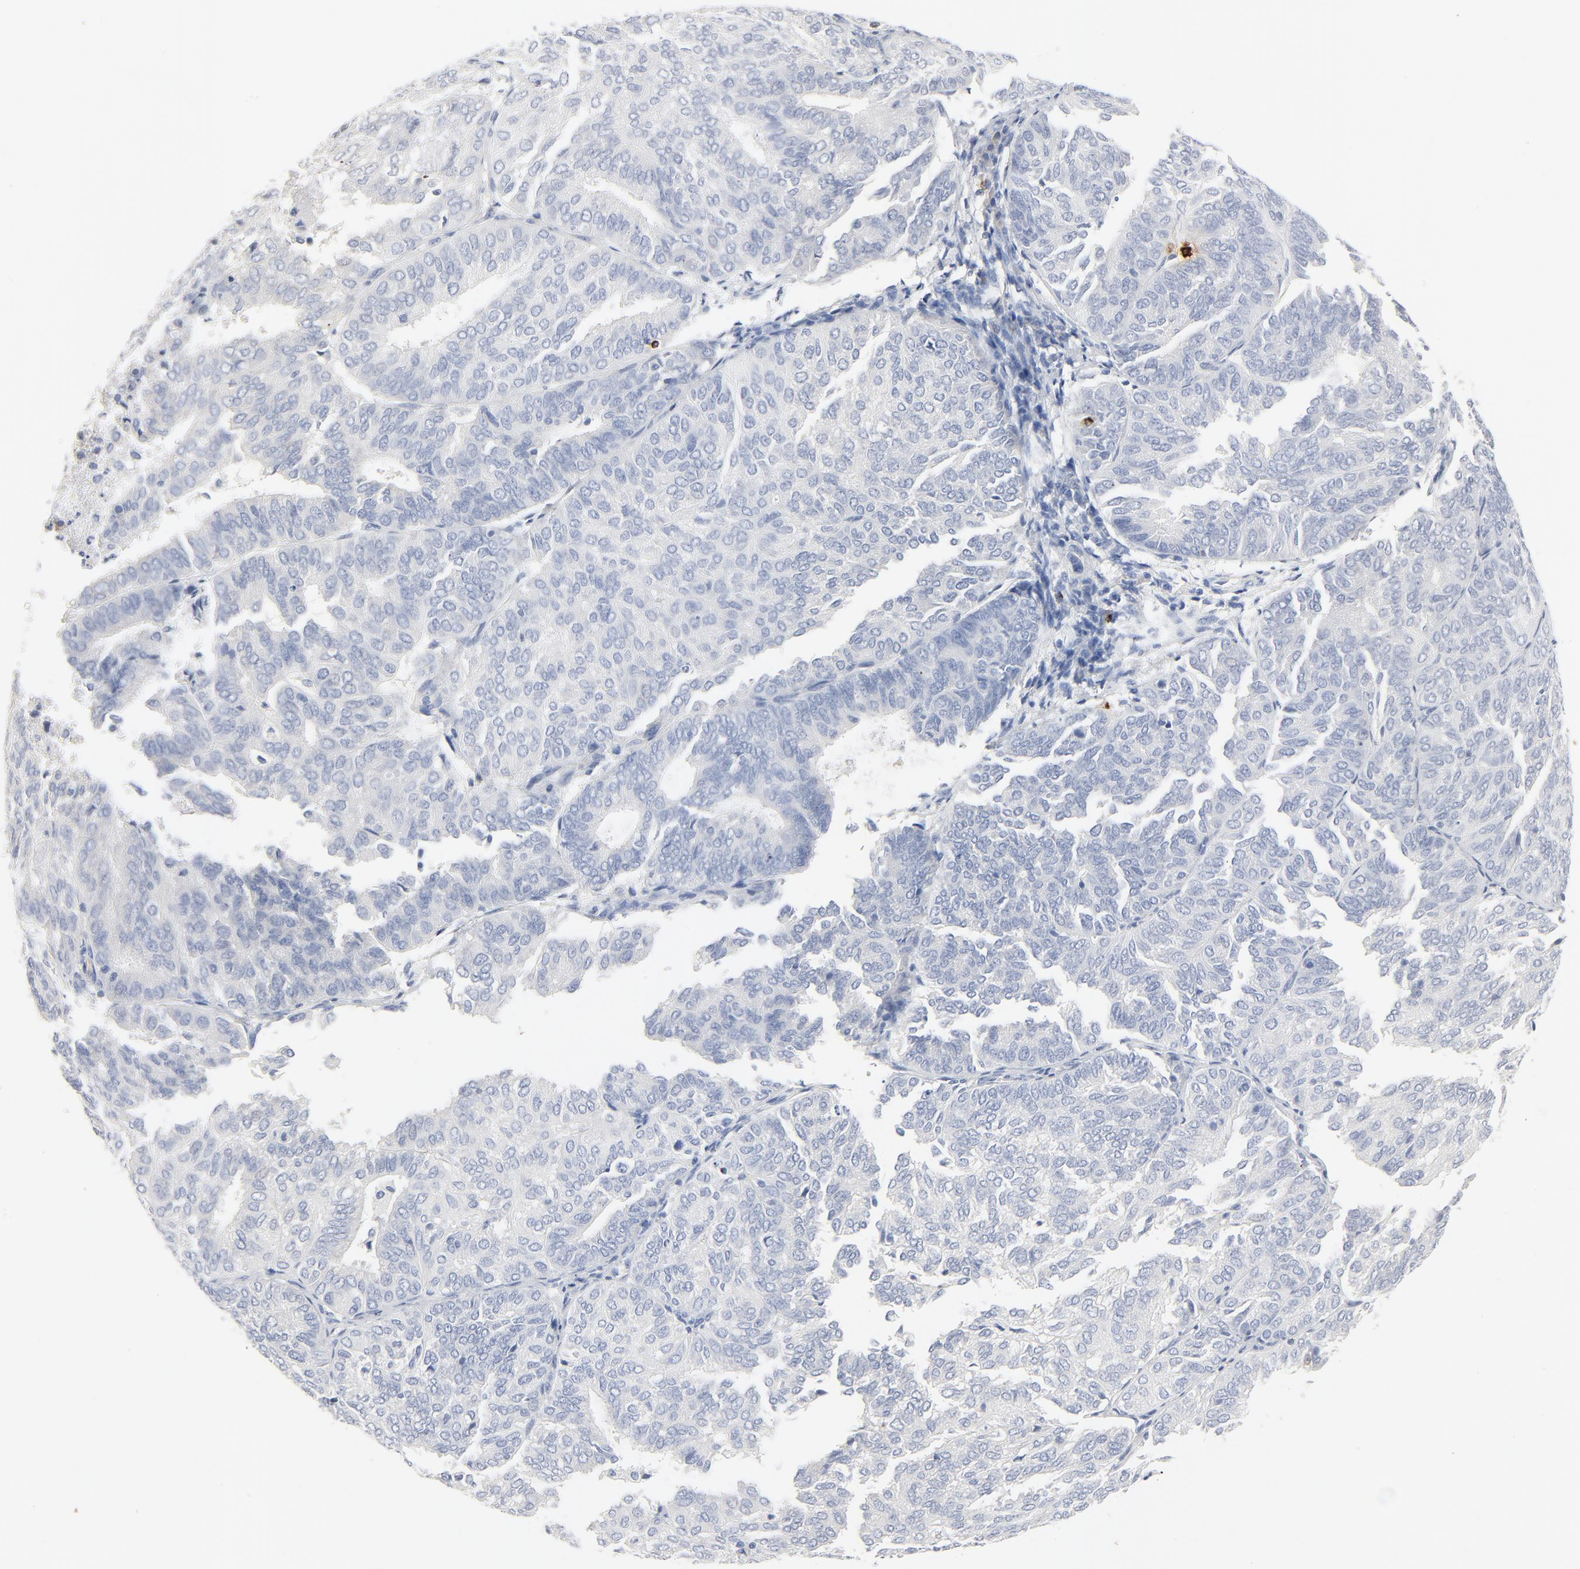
{"staining": {"intensity": "negative", "quantity": "none", "location": "none"}, "tissue": "endometrial cancer", "cell_type": "Tumor cells", "image_type": "cancer", "snomed": [{"axis": "morphology", "description": "Adenocarcinoma, NOS"}, {"axis": "topography", "description": "Endometrium"}], "caption": "Protein analysis of endometrial cancer (adenocarcinoma) demonstrates no significant positivity in tumor cells. (DAB IHC, high magnification).", "gene": "GZMB", "patient": {"sex": "female", "age": 59}}